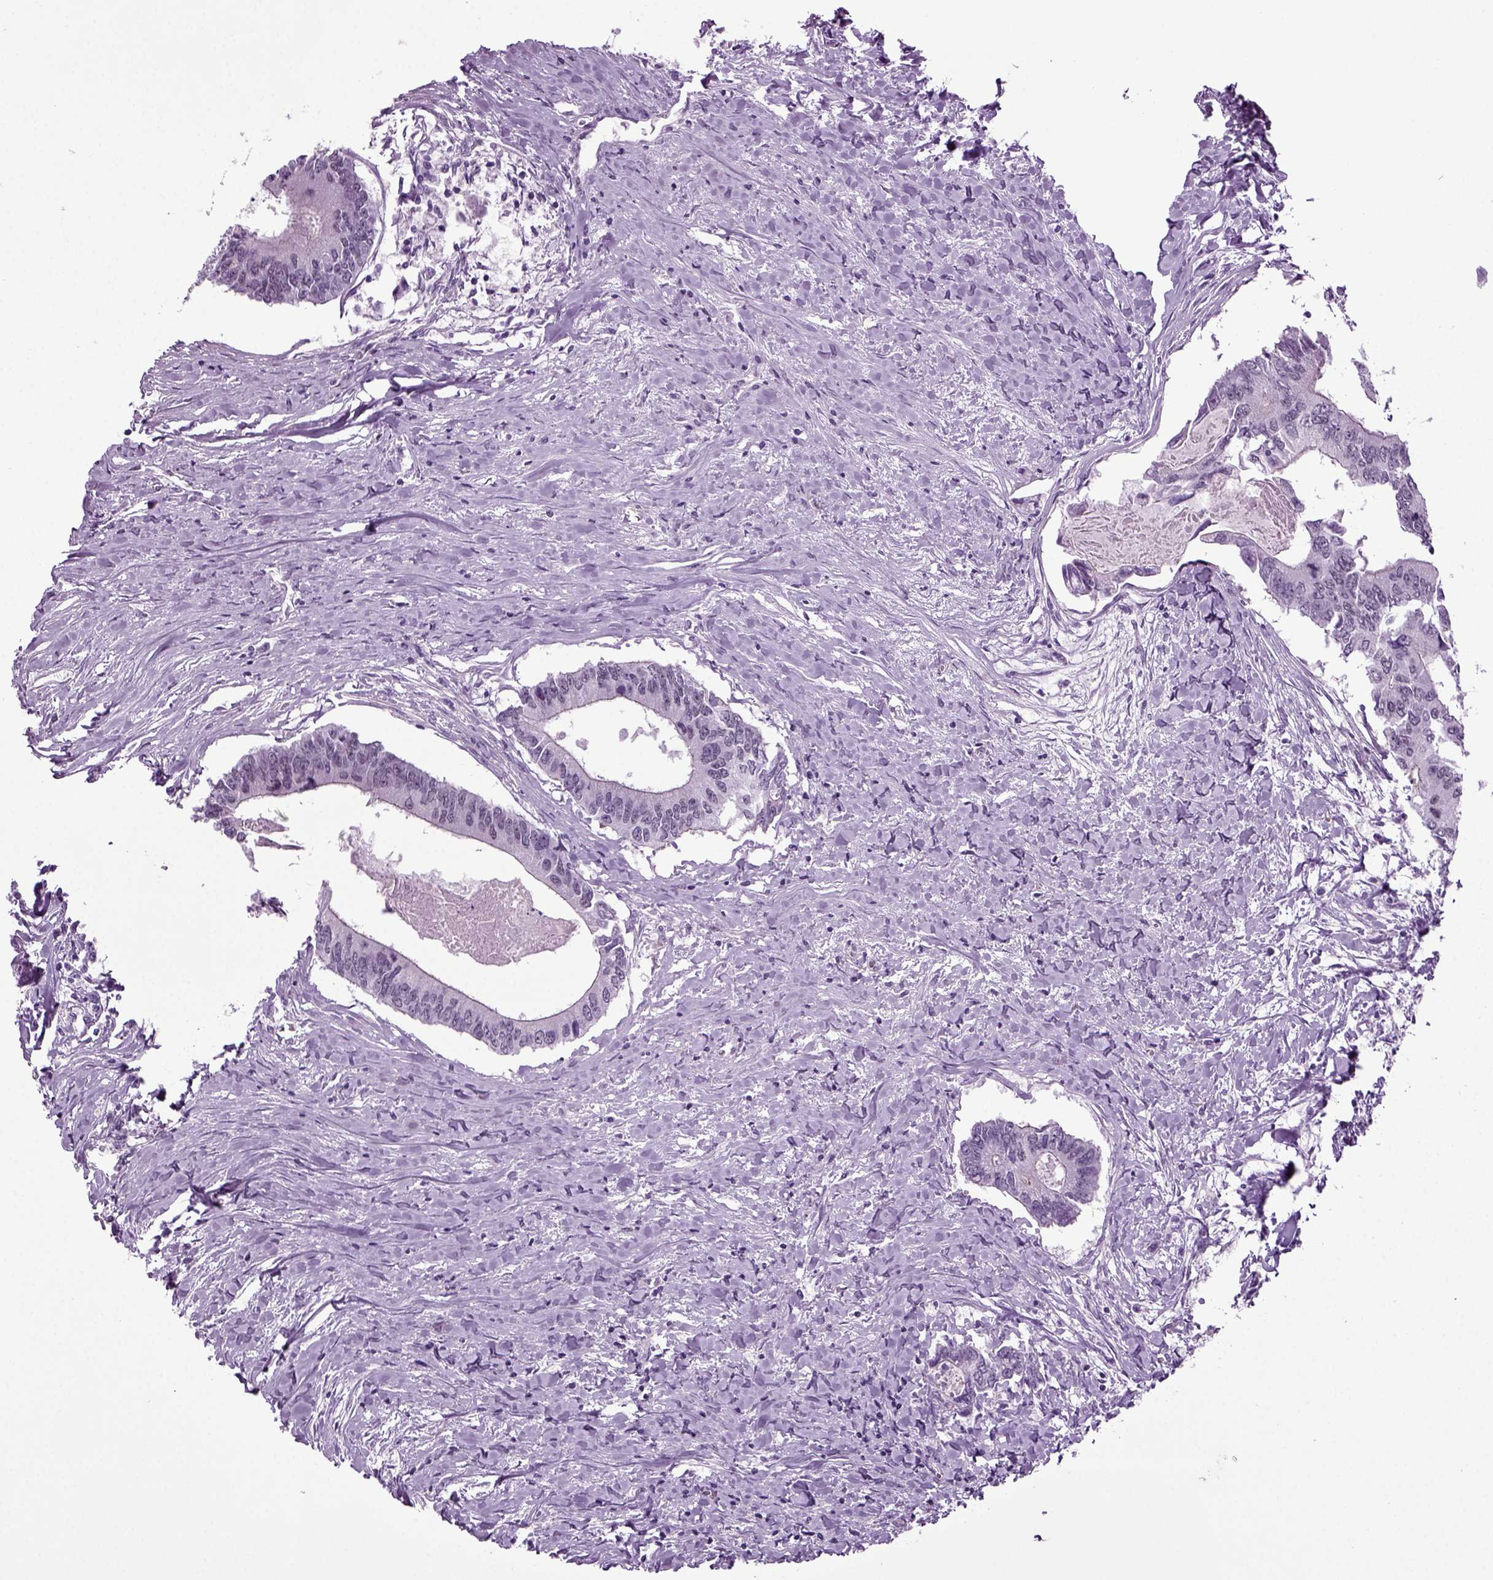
{"staining": {"intensity": "negative", "quantity": "none", "location": "none"}, "tissue": "colorectal cancer", "cell_type": "Tumor cells", "image_type": "cancer", "snomed": [{"axis": "morphology", "description": "Adenocarcinoma, NOS"}, {"axis": "topography", "description": "Colon"}], "caption": "A high-resolution photomicrograph shows IHC staining of adenocarcinoma (colorectal), which displays no significant expression in tumor cells.", "gene": "RFX3", "patient": {"sex": "male", "age": 53}}